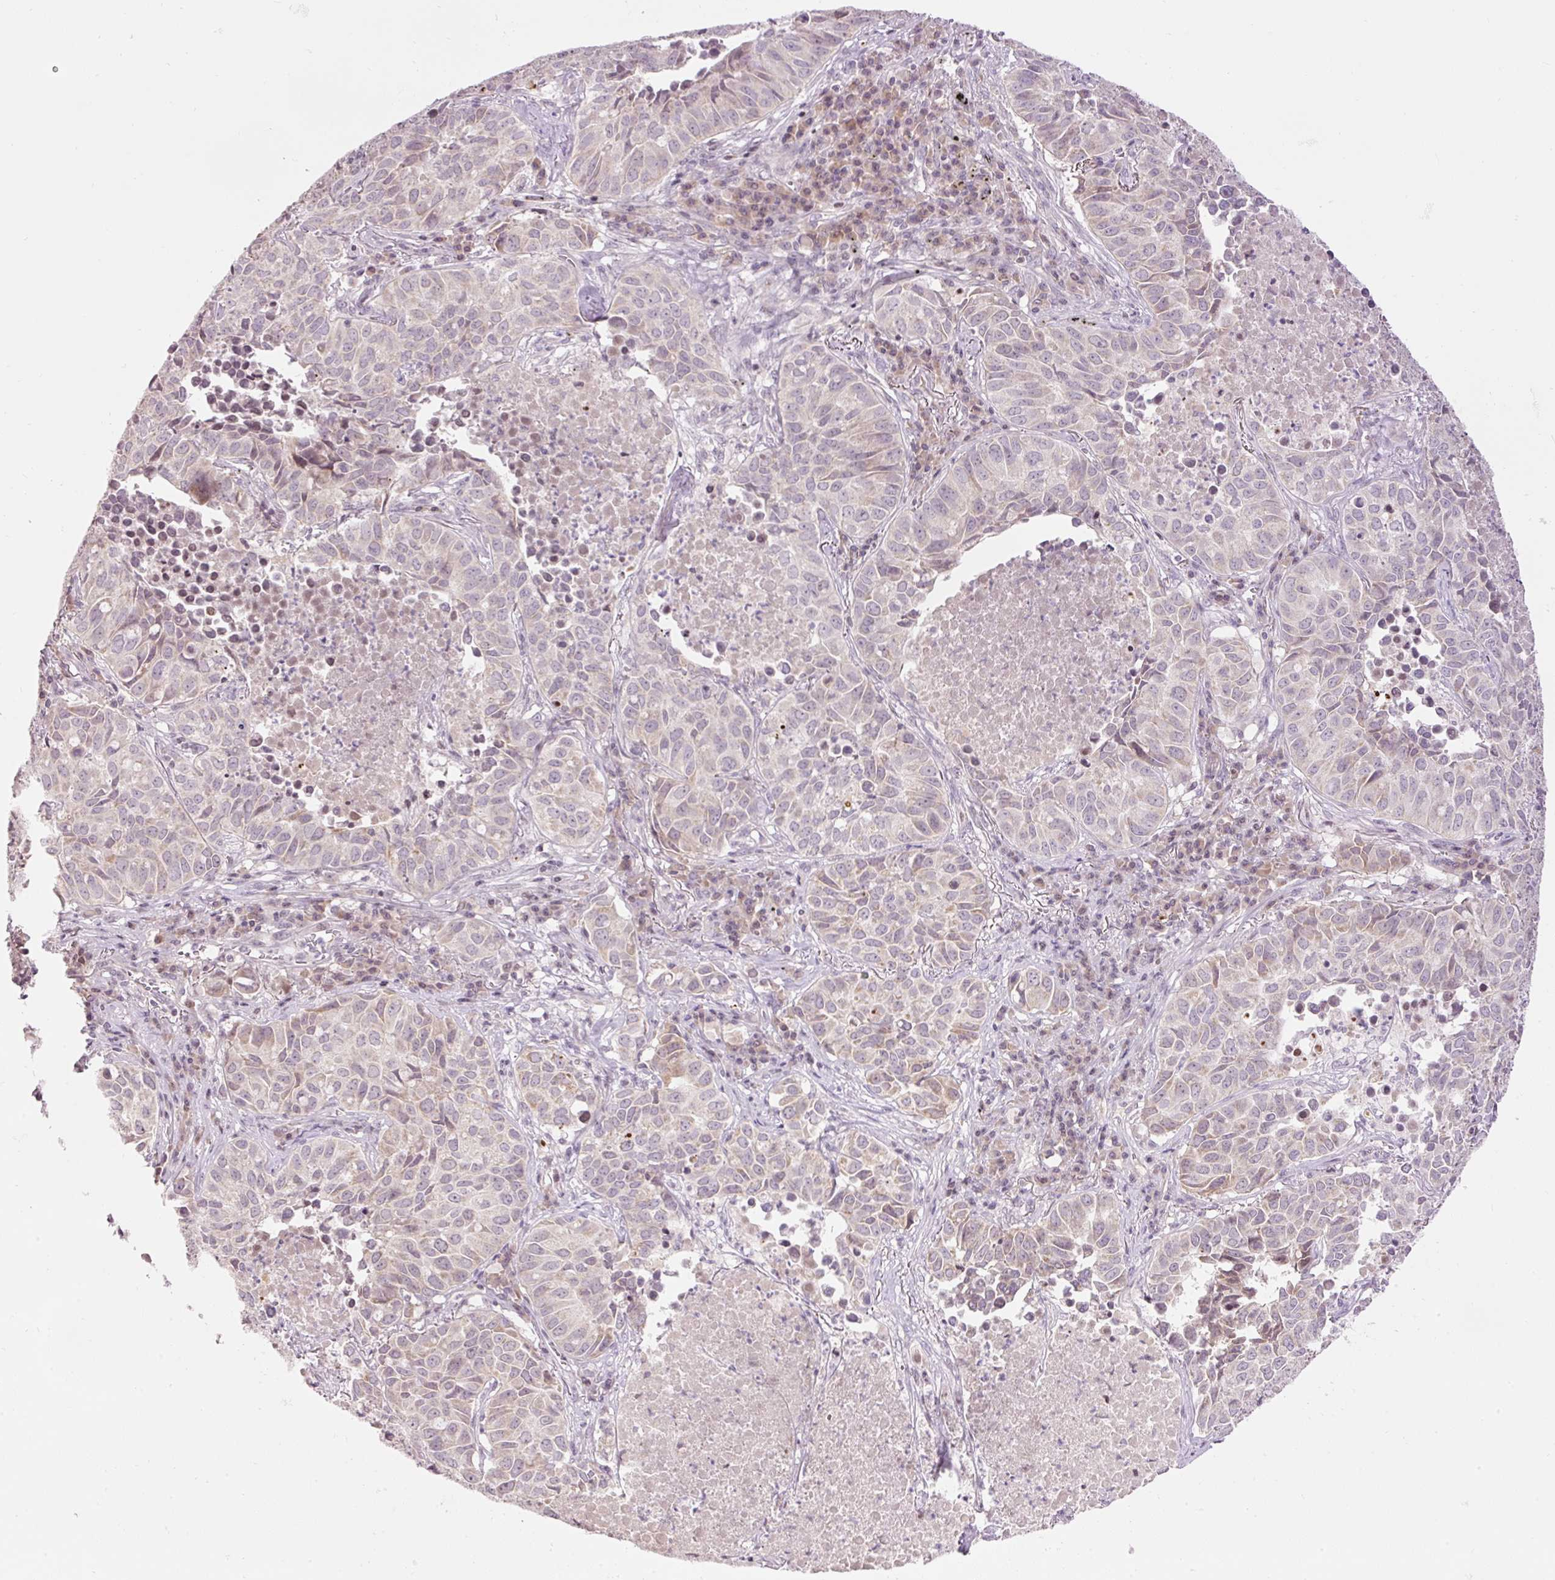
{"staining": {"intensity": "negative", "quantity": "none", "location": "none"}, "tissue": "lung cancer", "cell_type": "Tumor cells", "image_type": "cancer", "snomed": [{"axis": "morphology", "description": "Adenocarcinoma, NOS"}, {"axis": "topography", "description": "Lung"}], "caption": "Immunohistochemistry histopathology image of human adenocarcinoma (lung) stained for a protein (brown), which displays no positivity in tumor cells.", "gene": "ABHD11", "patient": {"sex": "female", "age": 50}}